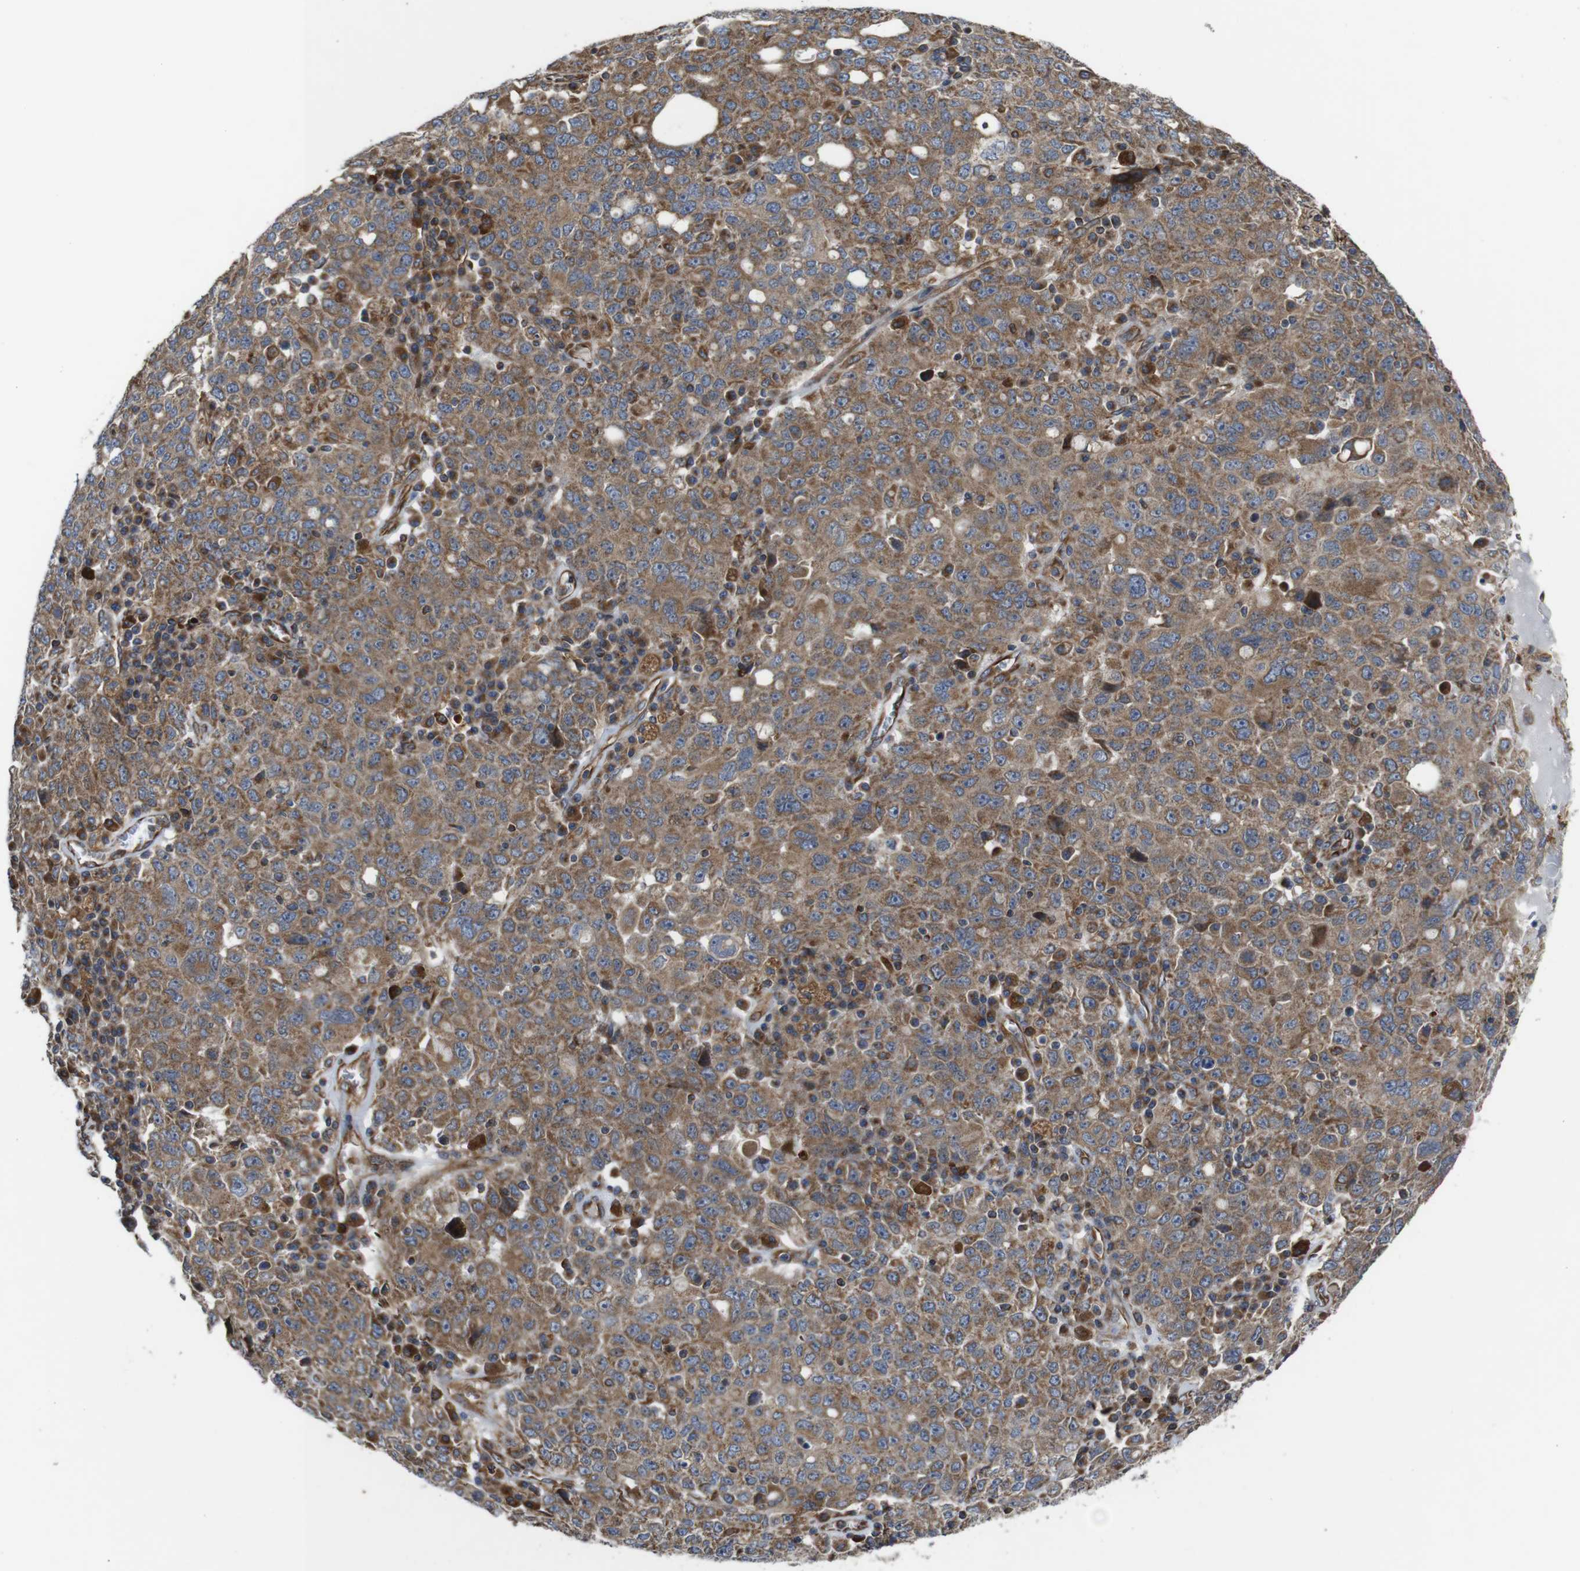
{"staining": {"intensity": "moderate", "quantity": ">75%", "location": "cytoplasmic/membranous"}, "tissue": "ovarian cancer", "cell_type": "Tumor cells", "image_type": "cancer", "snomed": [{"axis": "morphology", "description": "Carcinoma, endometroid"}, {"axis": "topography", "description": "Ovary"}], "caption": "High-power microscopy captured an immunohistochemistry histopathology image of ovarian endometroid carcinoma, revealing moderate cytoplasmic/membranous positivity in about >75% of tumor cells.", "gene": "POMK", "patient": {"sex": "female", "age": 62}}